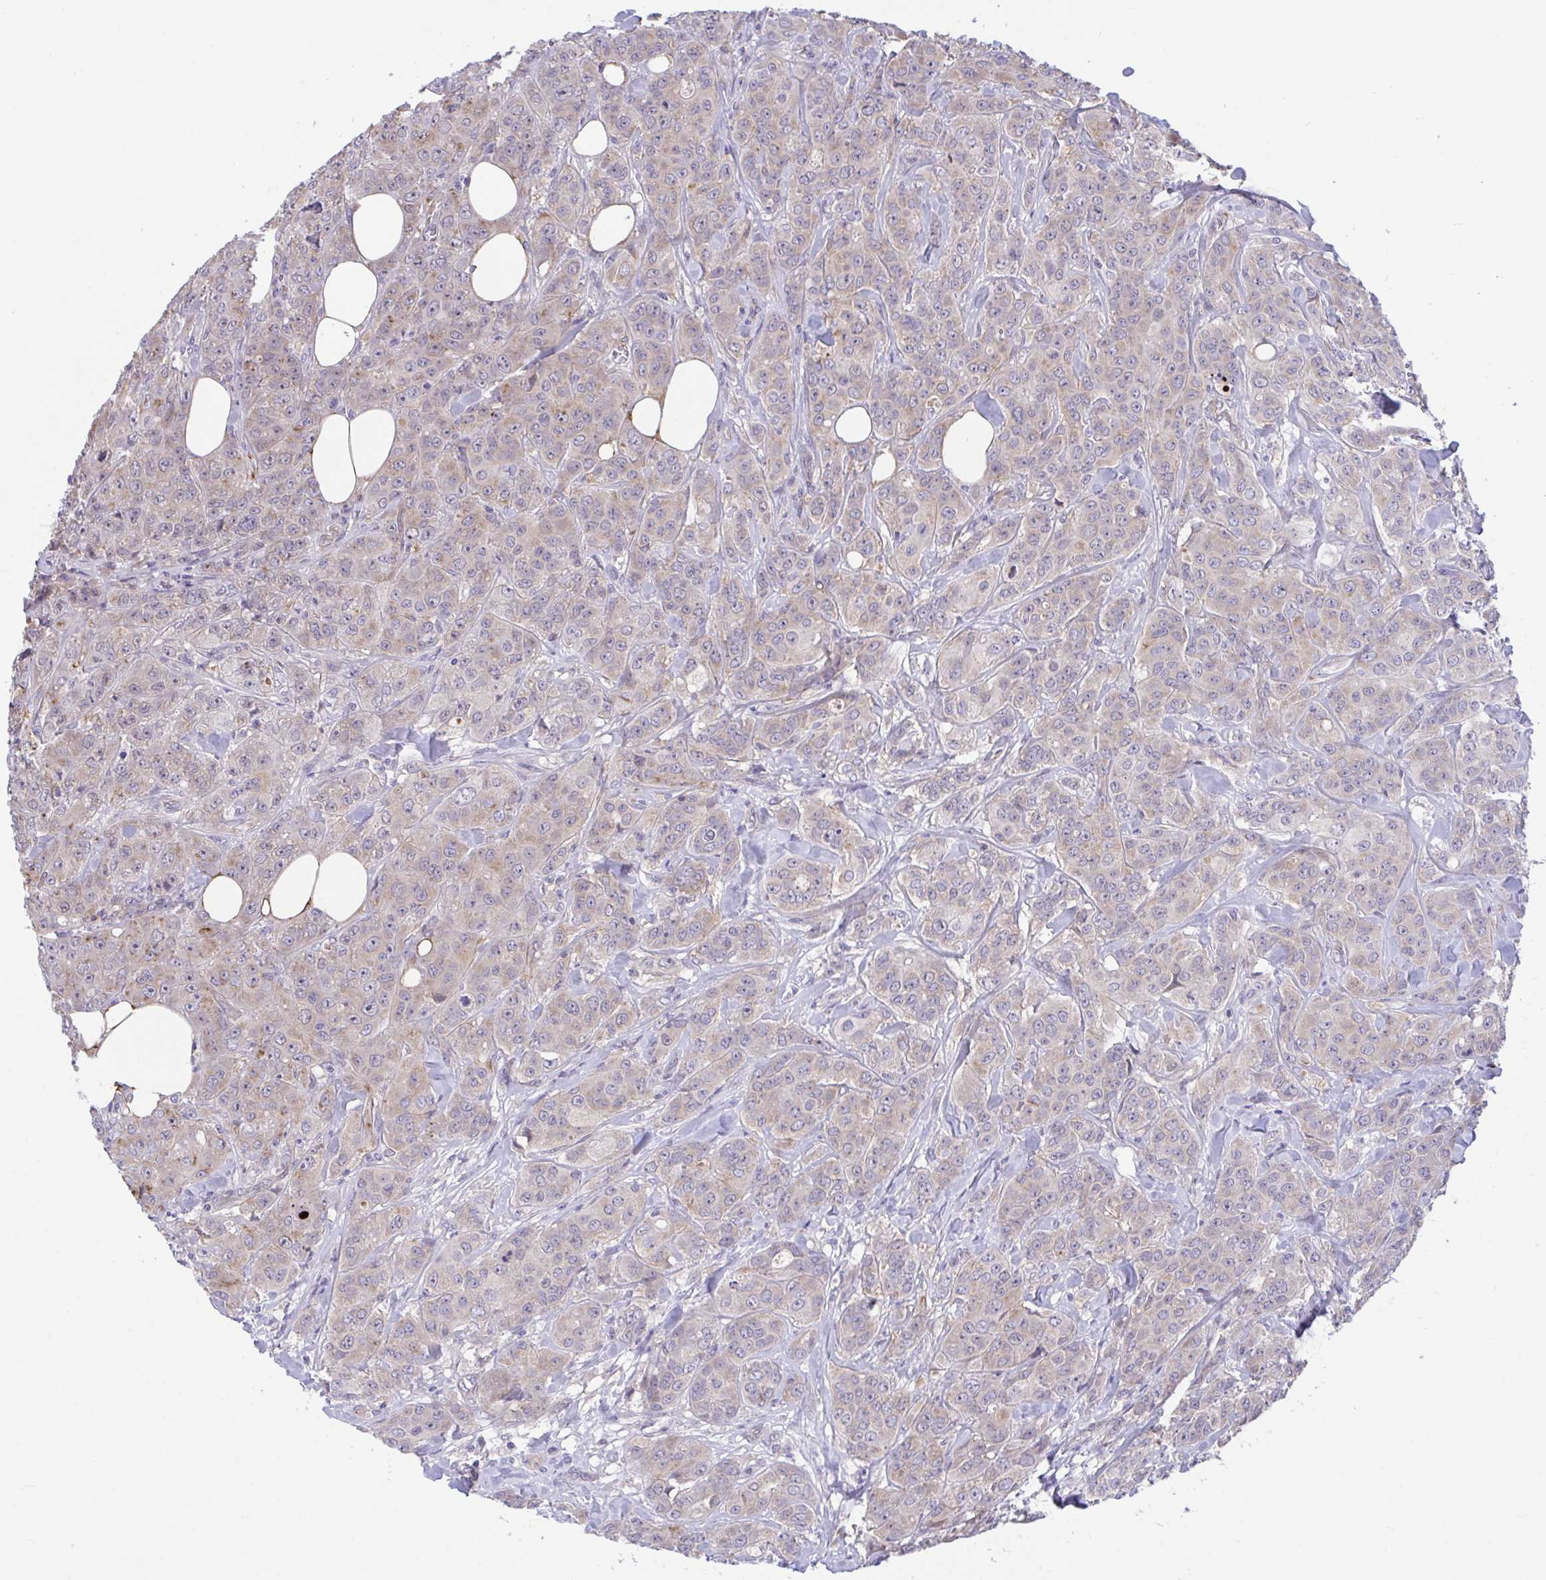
{"staining": {"intensity": "weak", "quantity": "<25%", "location": "cytoplasmic/membranous"}, "tissue": "breast cancer", "cell_type": "Tumor cells", "image_type": "cancer", "snomed": [{"axis": "morphology", "description": "Normal tissue, NOS"}, {"axis": "morphology", "description": "Duct carcinoma"}, {"axis": "topography", "description": "Breast"}], "caption": "Immunohistochemical staining of breast intraductal carcinoma shows no significant expression in tumor cells. (Brightfield microscopy of DAB immunohistochemistry at high magnification).", "gene": "RHOXF1", "patient": {"sex": "female", "age": 43}}